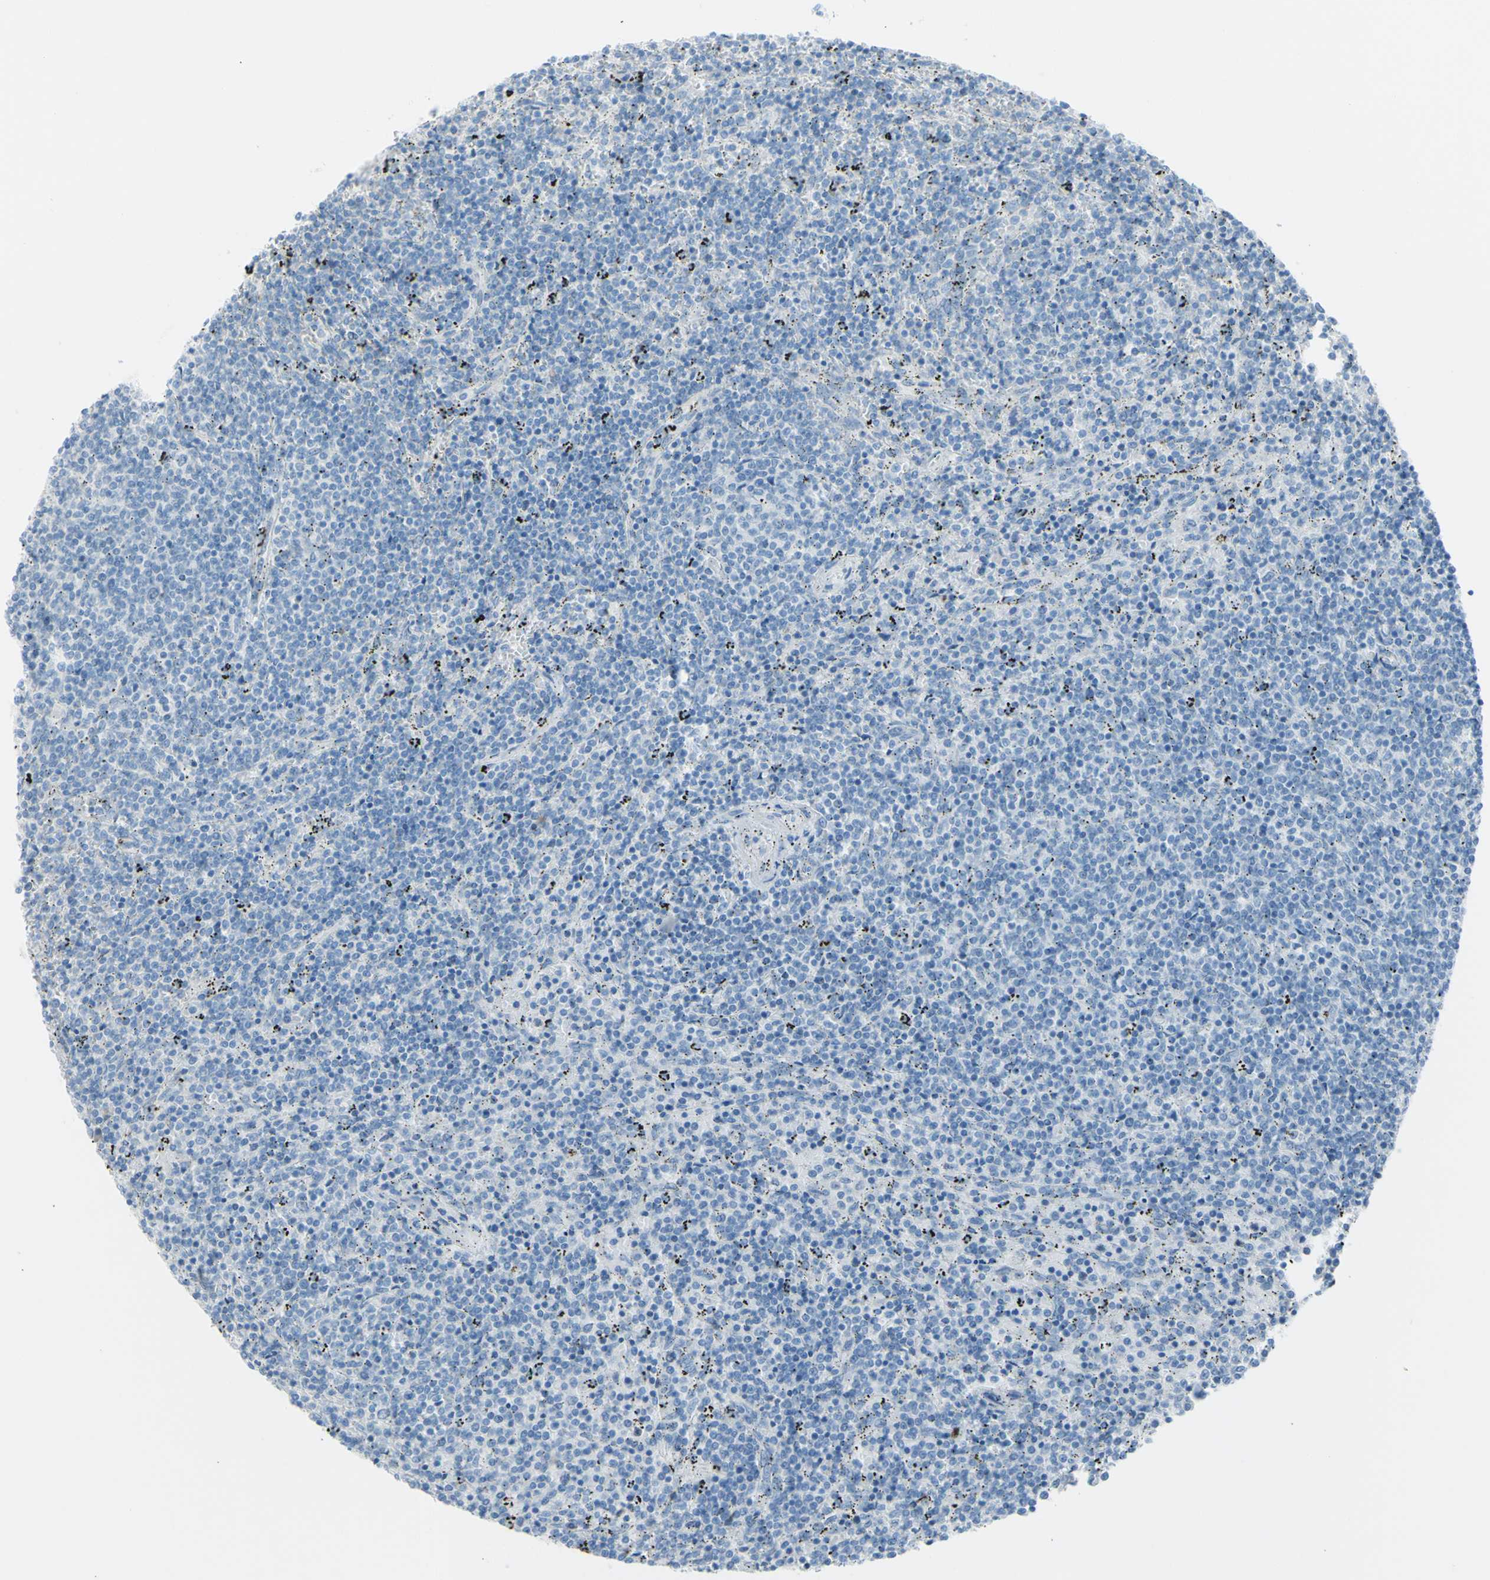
{"staining": {"intensity": "negative", "quantity": "none", "location": "none"}, "tissue": "lymphoma", "cell_type": "Tumor cells", "image_type": "cancer", "snomed": [{"axis": "morphology", "description": "Malignant lymphoma, non-Hodgkin's type, Low grade"}, {"axis": "topography", "description": "Spleen"}], "caption": "Tumor cells show no significant protein expression in malignant lymphoma, non-Hodgkin's type (low-grade).", "gene": "TFPI2", "patient": {"sex": "female", "age": 50}}